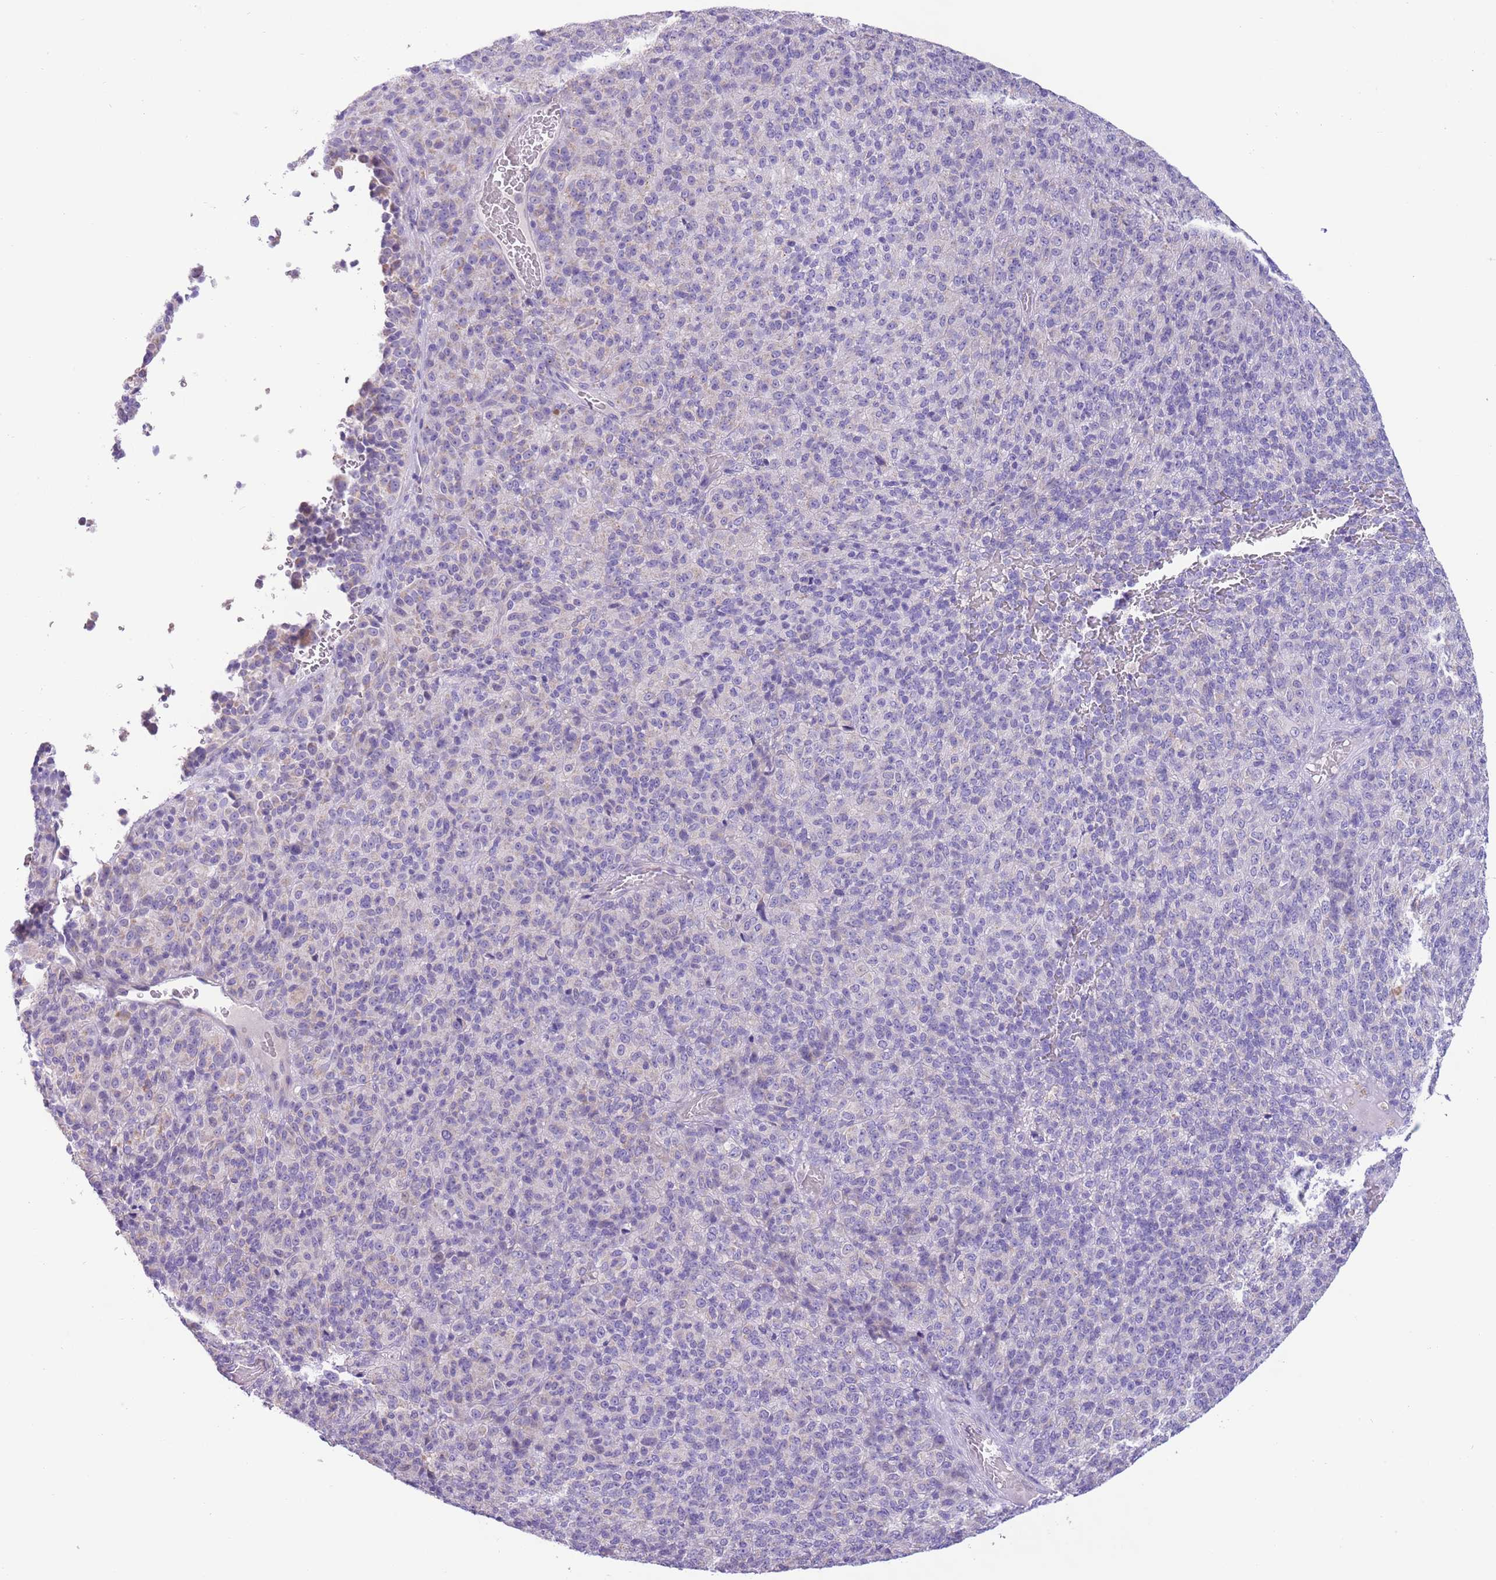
{"staining": {"intensity": "negative", "quantity": "none", "location": "none"}, "tissue": "melanoma", "cell_type": "Tumor cells", "image_type": "cancer", "snomed": [{"axis": "morphology", "description": "Malignant melanoma, Metastatic site"}, {"axis": "topography", "description": "Brain"}], "caption": "Immunohistochemical staining of human malignant melanoma (metastatic site) demonstrates no significant positivity in tumor cells.", "gene": "ZNF697", "patient": {"sex": "female", "age": 56}}